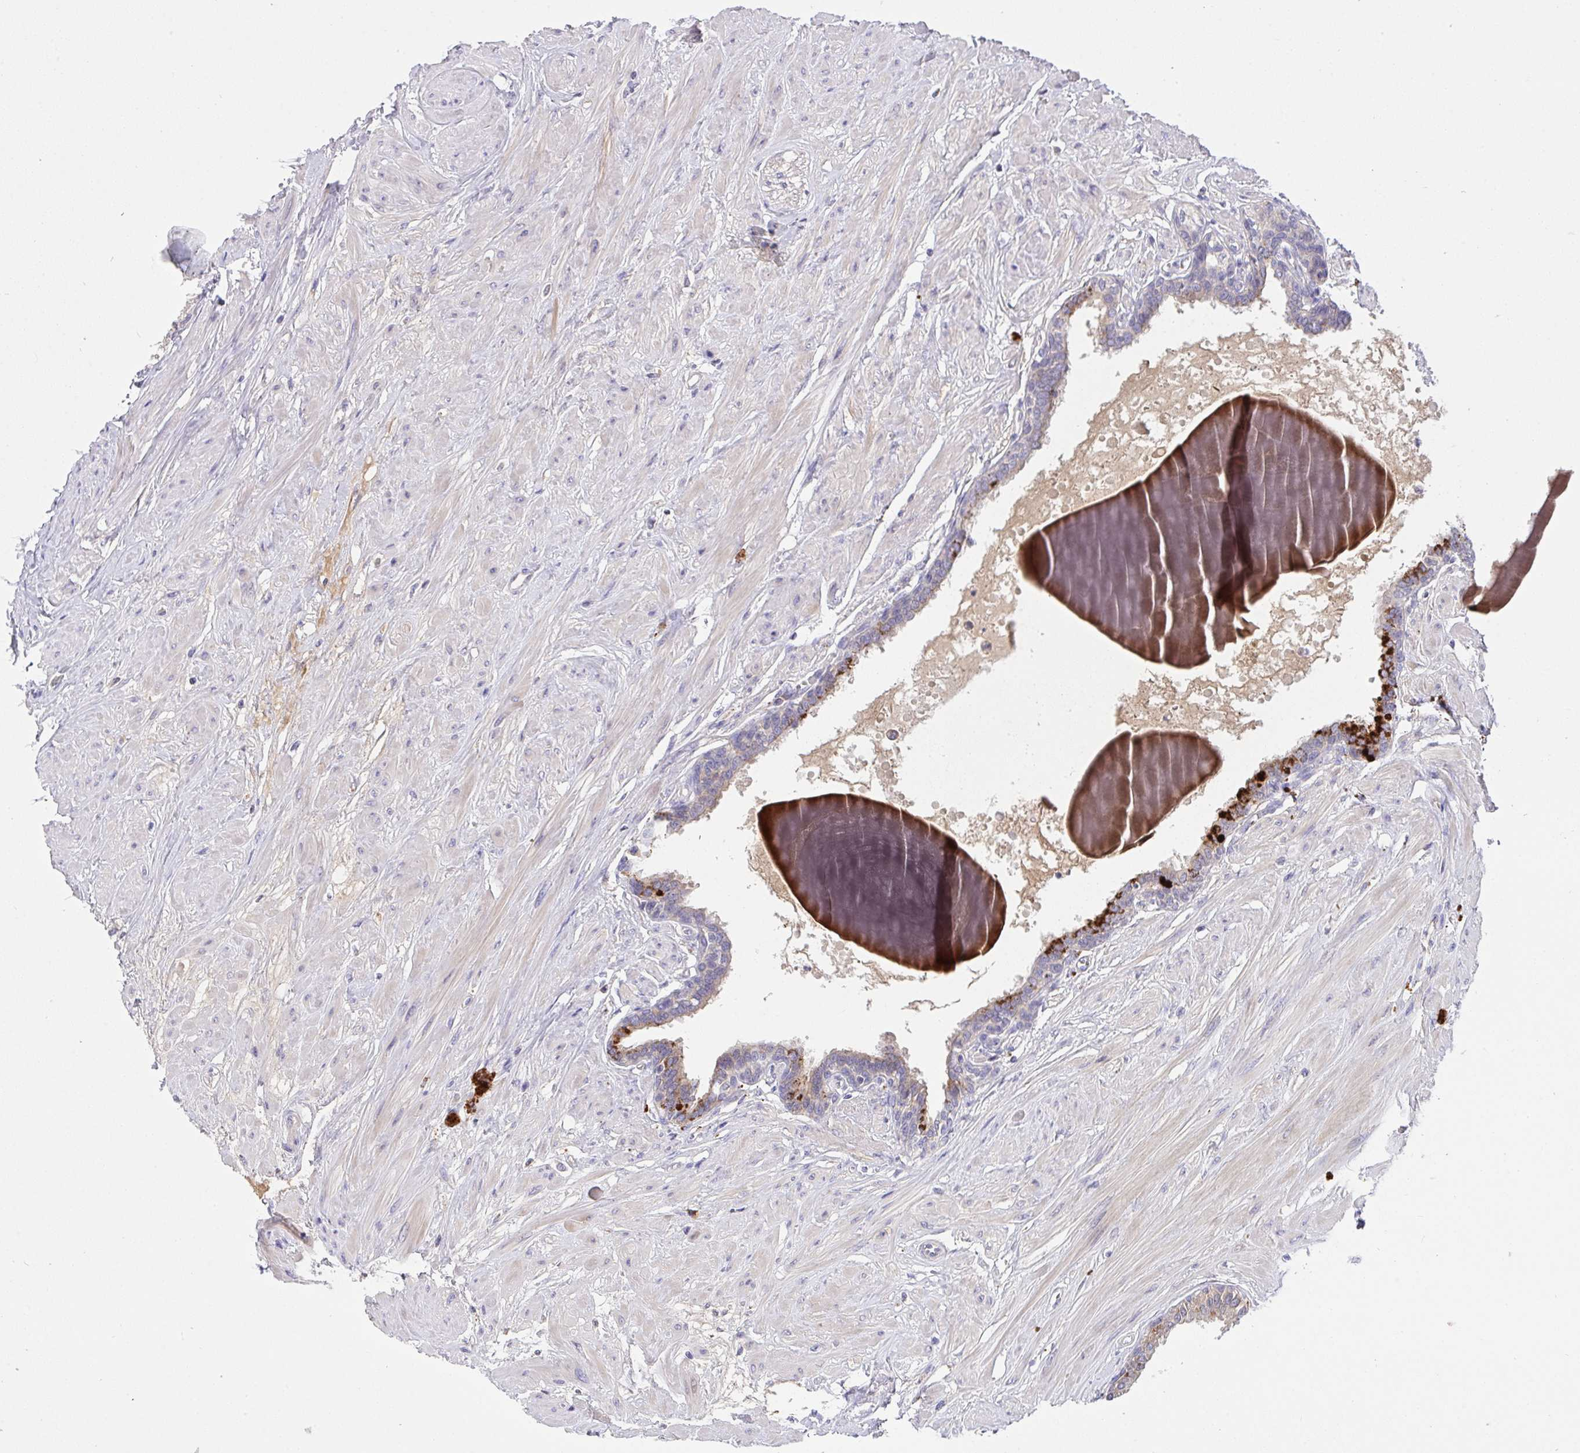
{"staining": {"intensity": "weak", "quantity": "25%-75%", "location": "cytoplasmic/membranous"}, "tissue": "seminal vesicle", "cell_type": "Glandular cells", "image_type": "normal", "snomed": [{"axis": "morphology", "description": "Normal tissue, NOS"}, {"axis": "topography", "description": "Prostate"}, {"axis": "topography", "description": "Seminal veicle"}], "caption": "This photomicrograph displays IHC staining of normal seminal vesicle, with low weak cytoplasmic/membranous positivity in about 25%-75% of glandular cells.", "gene": "ZNF581", "patient": {"sex": "male", "age": 60}}